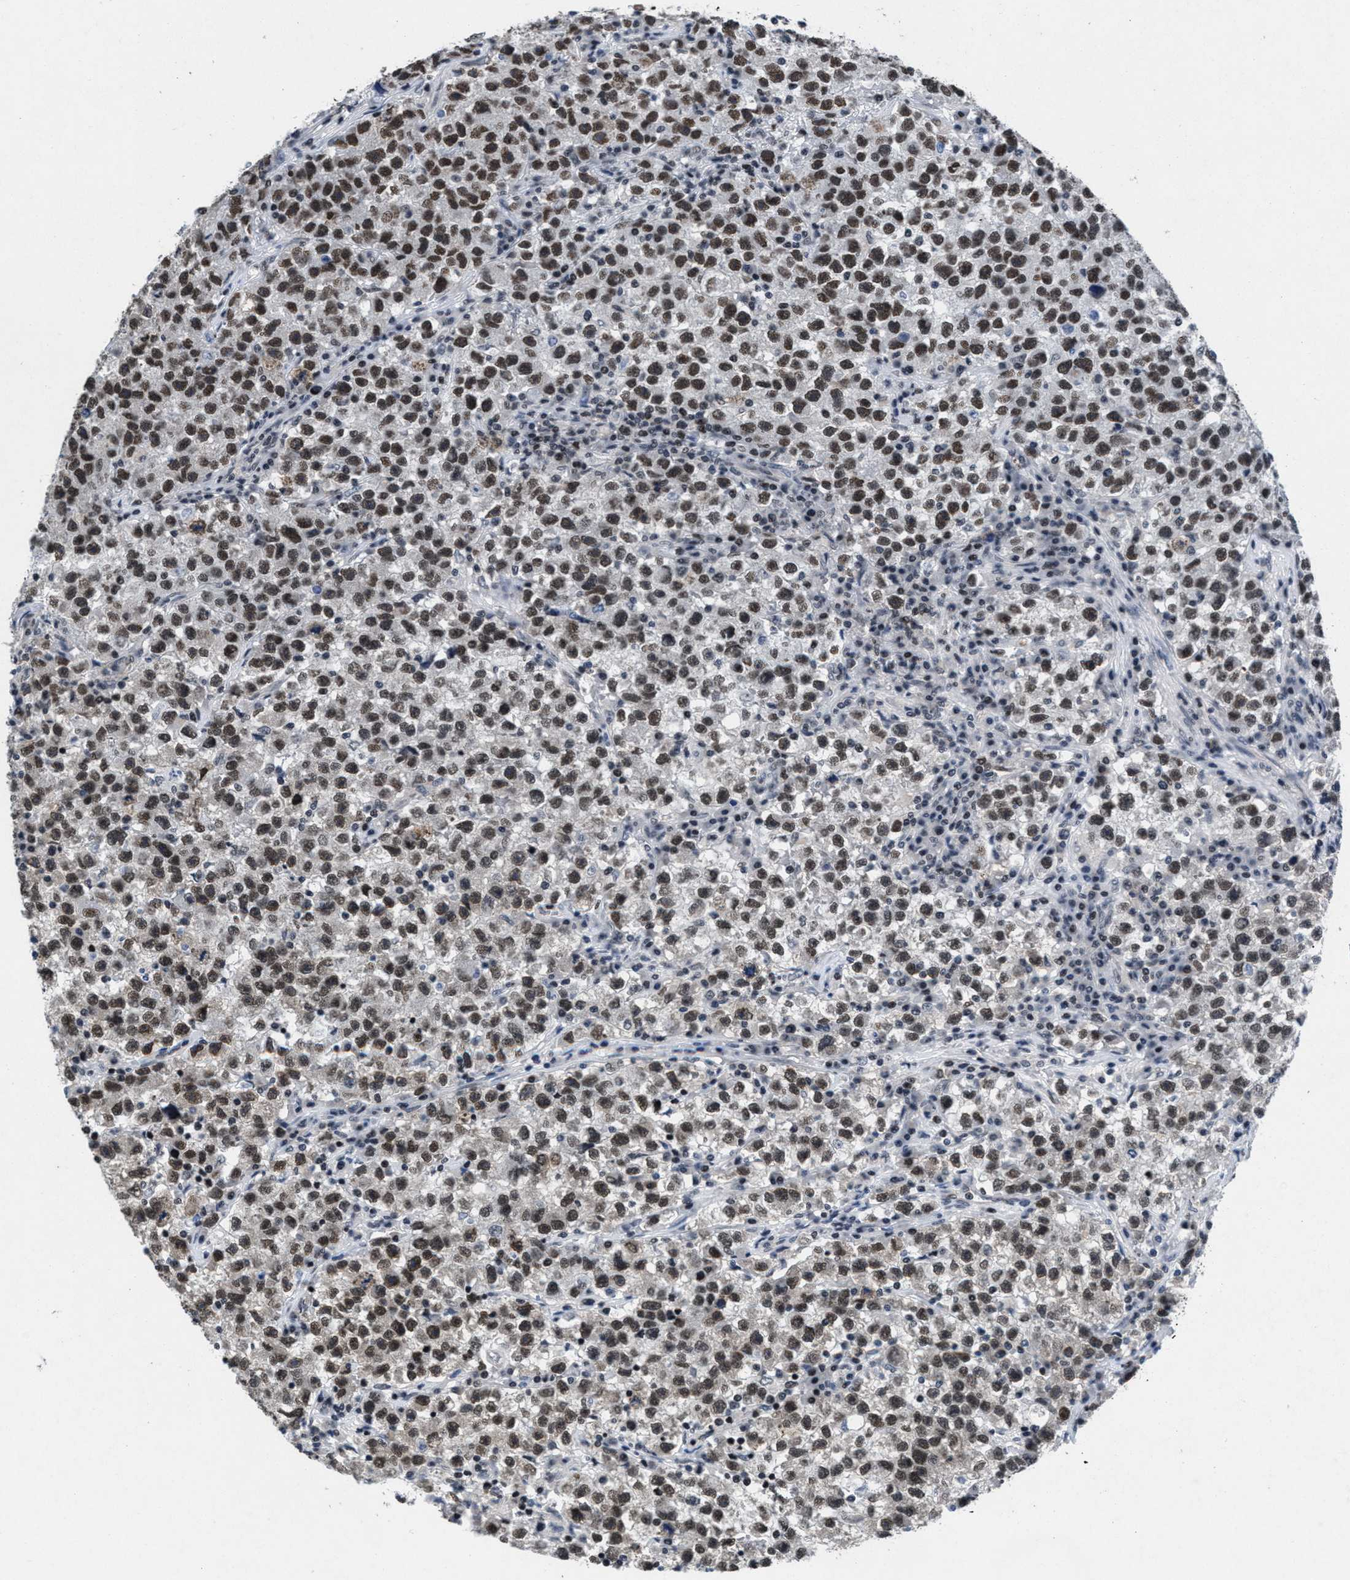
{"staining": {"intensity": "moderate", "quantity": ">75%", "location": "nuclear"}, "tissue": "testis cancer", "cell_type": "Tumor cells", "image_type": "cancer", "snomed": [{"axis": "morphology", "description": "Seminoma, NOS"}, {"axis": "topography", "description": "Testis"}], "caption": "A brown stain highlights moderate nuclear expression of a protein in human testis seminoma tumor cells.", "gene": "WDR81", "patient": {"sex": "male", "age": 22}}